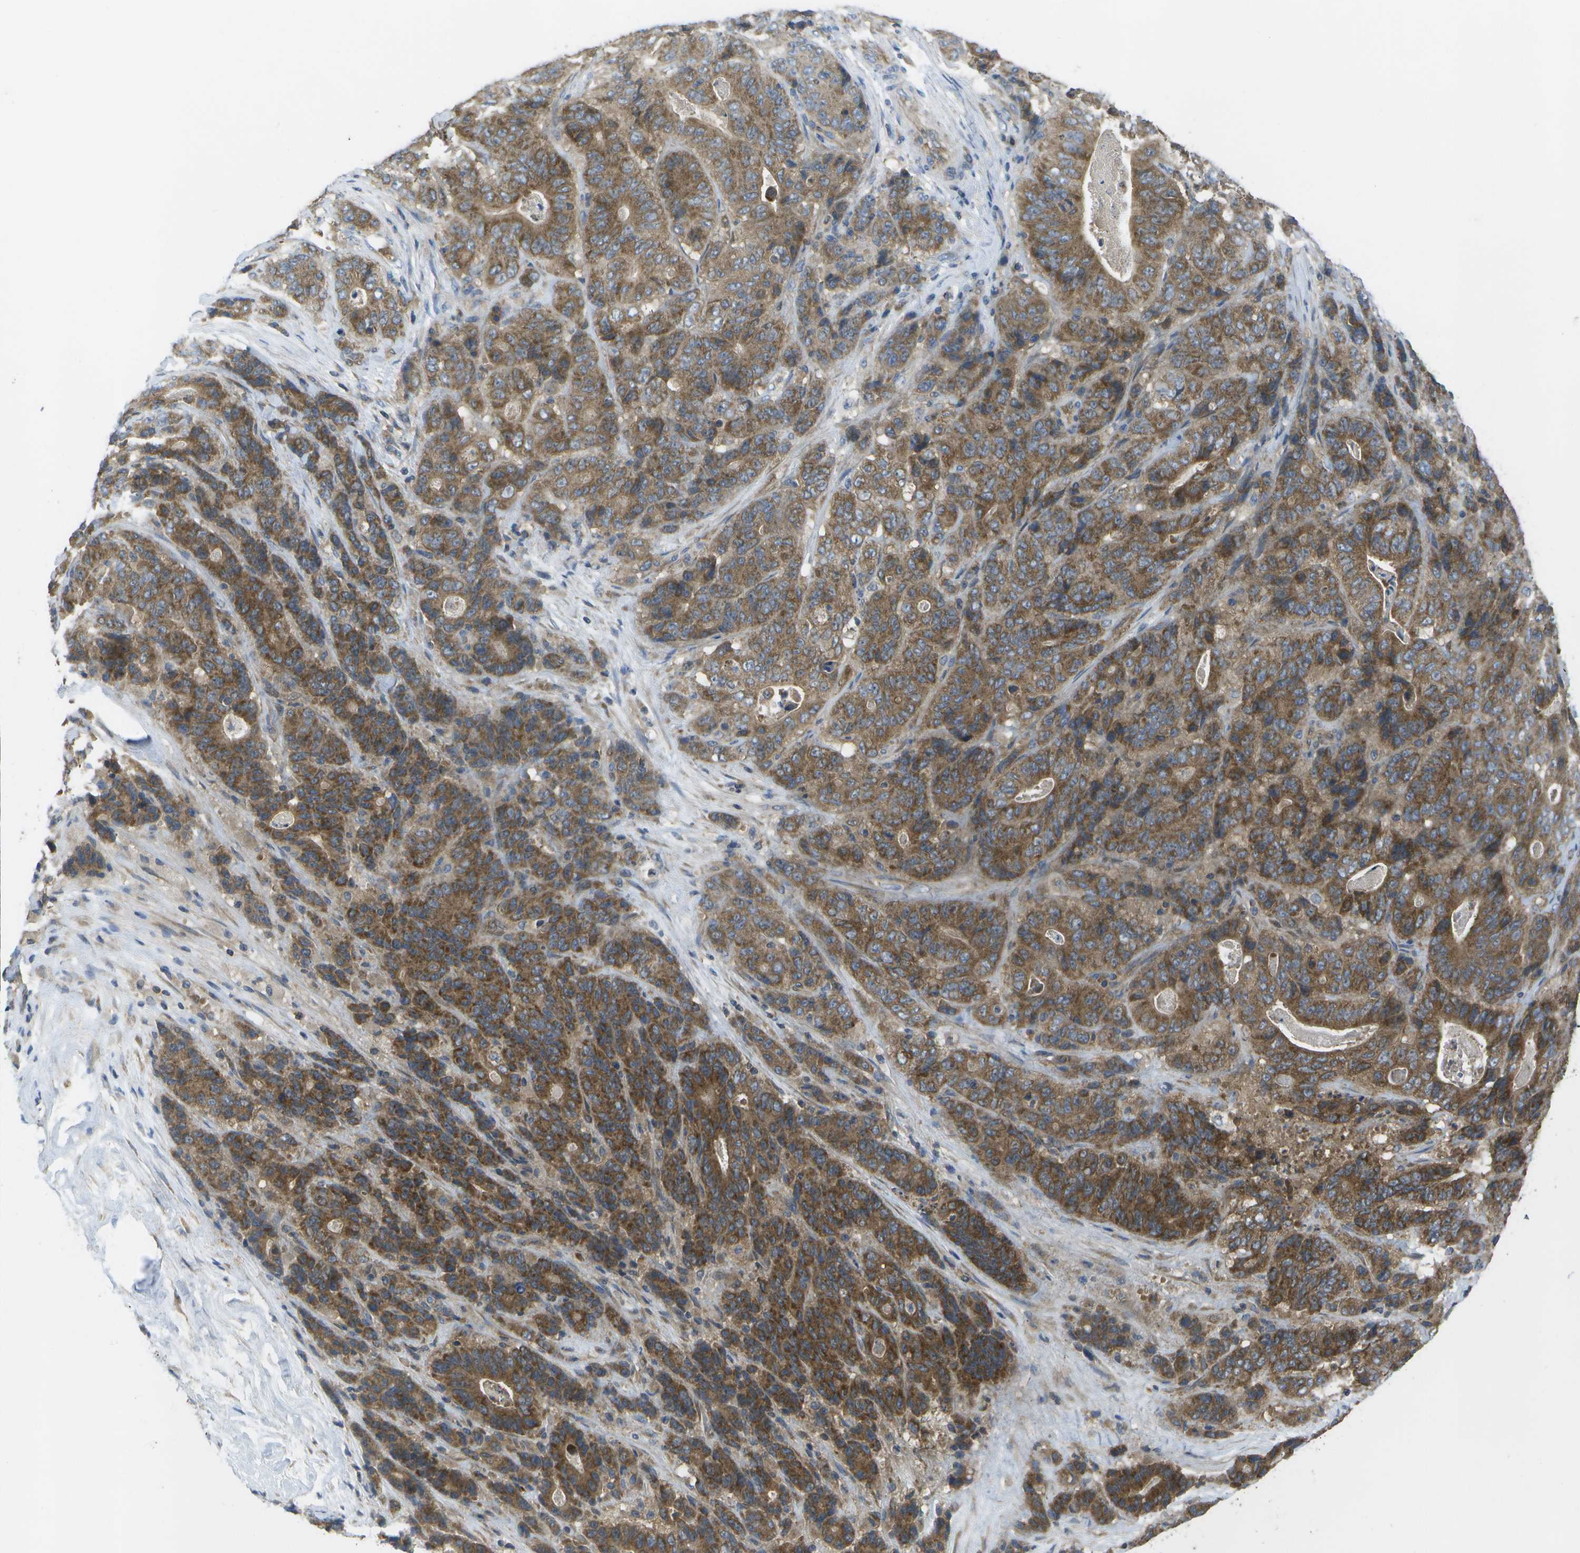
{"staining": {"intensity": "strong", "quantity": ">75%", "location": "cytoplasmic/membranous"}, "tissue": "stomach cancer", "cell_type": "Tumor cells", "image_type": "cancer", "snomed": [{"axis": "morphology", "description": "Adenocarcinoma, NOS"}, {"axis": "topography", "description": "Stomach"}], "caption": "Stomach cancer stained with IHC exhibits strong cytoplasmic/membranous positivity in about >75% of tumor cells.", "gene": "DPM3", "patient": {"sex": "female", "age": 73}}